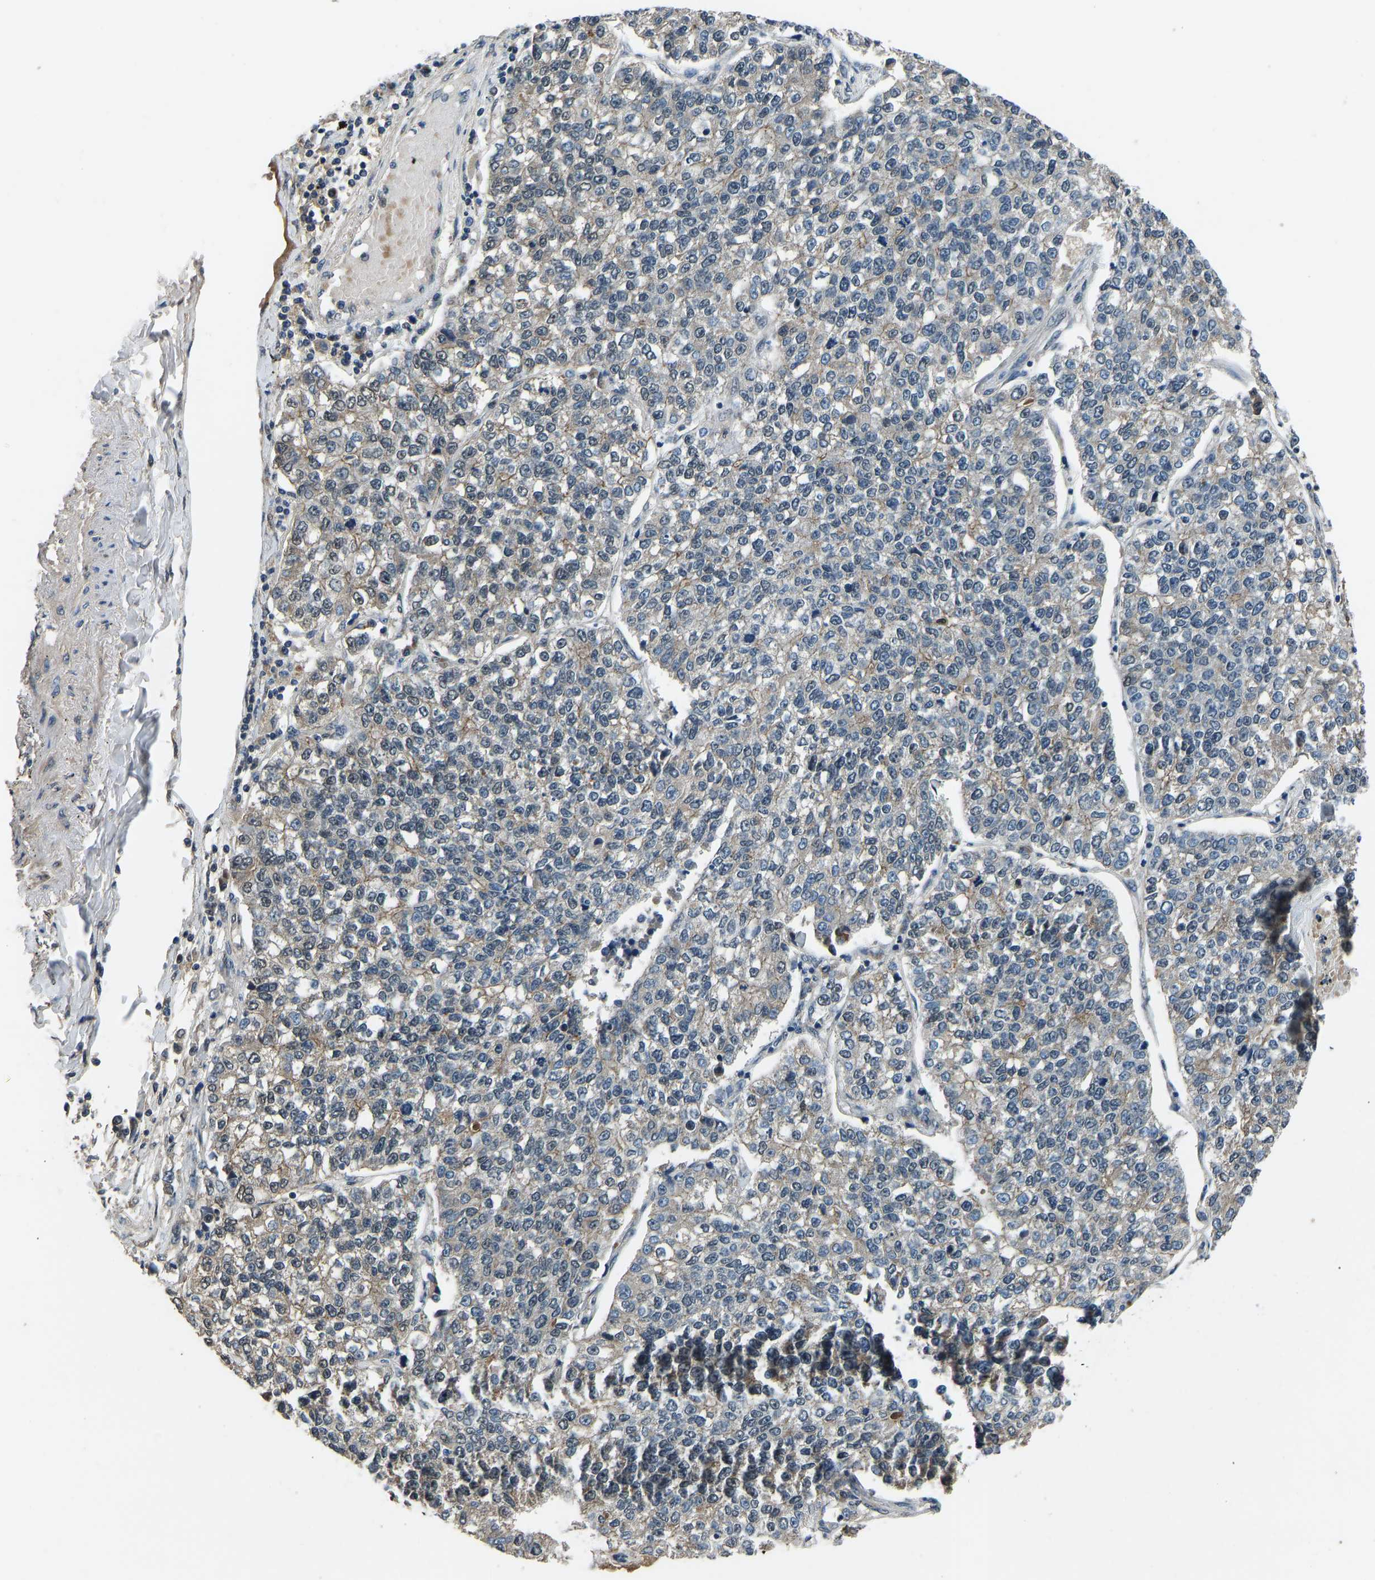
{"staining": {"intensity": "weak", "quantity": "<25%", "location": "cytoplasmic/membranous"}, "tissue": "lung cancer", "cell_type": "Tumor cells", "image_type": "cancer", "snomed": [{"axis": "morphology", "description": "Adenocarcinoma, NOS"}, {"axis": "topography", "description": "Lung"}], "caption": "Tumor cells are negative for protein expression in human lung cancer (adenocarcinoma).", "gene": "TOX4", "patient": {"sex": "male", "age": 49}}